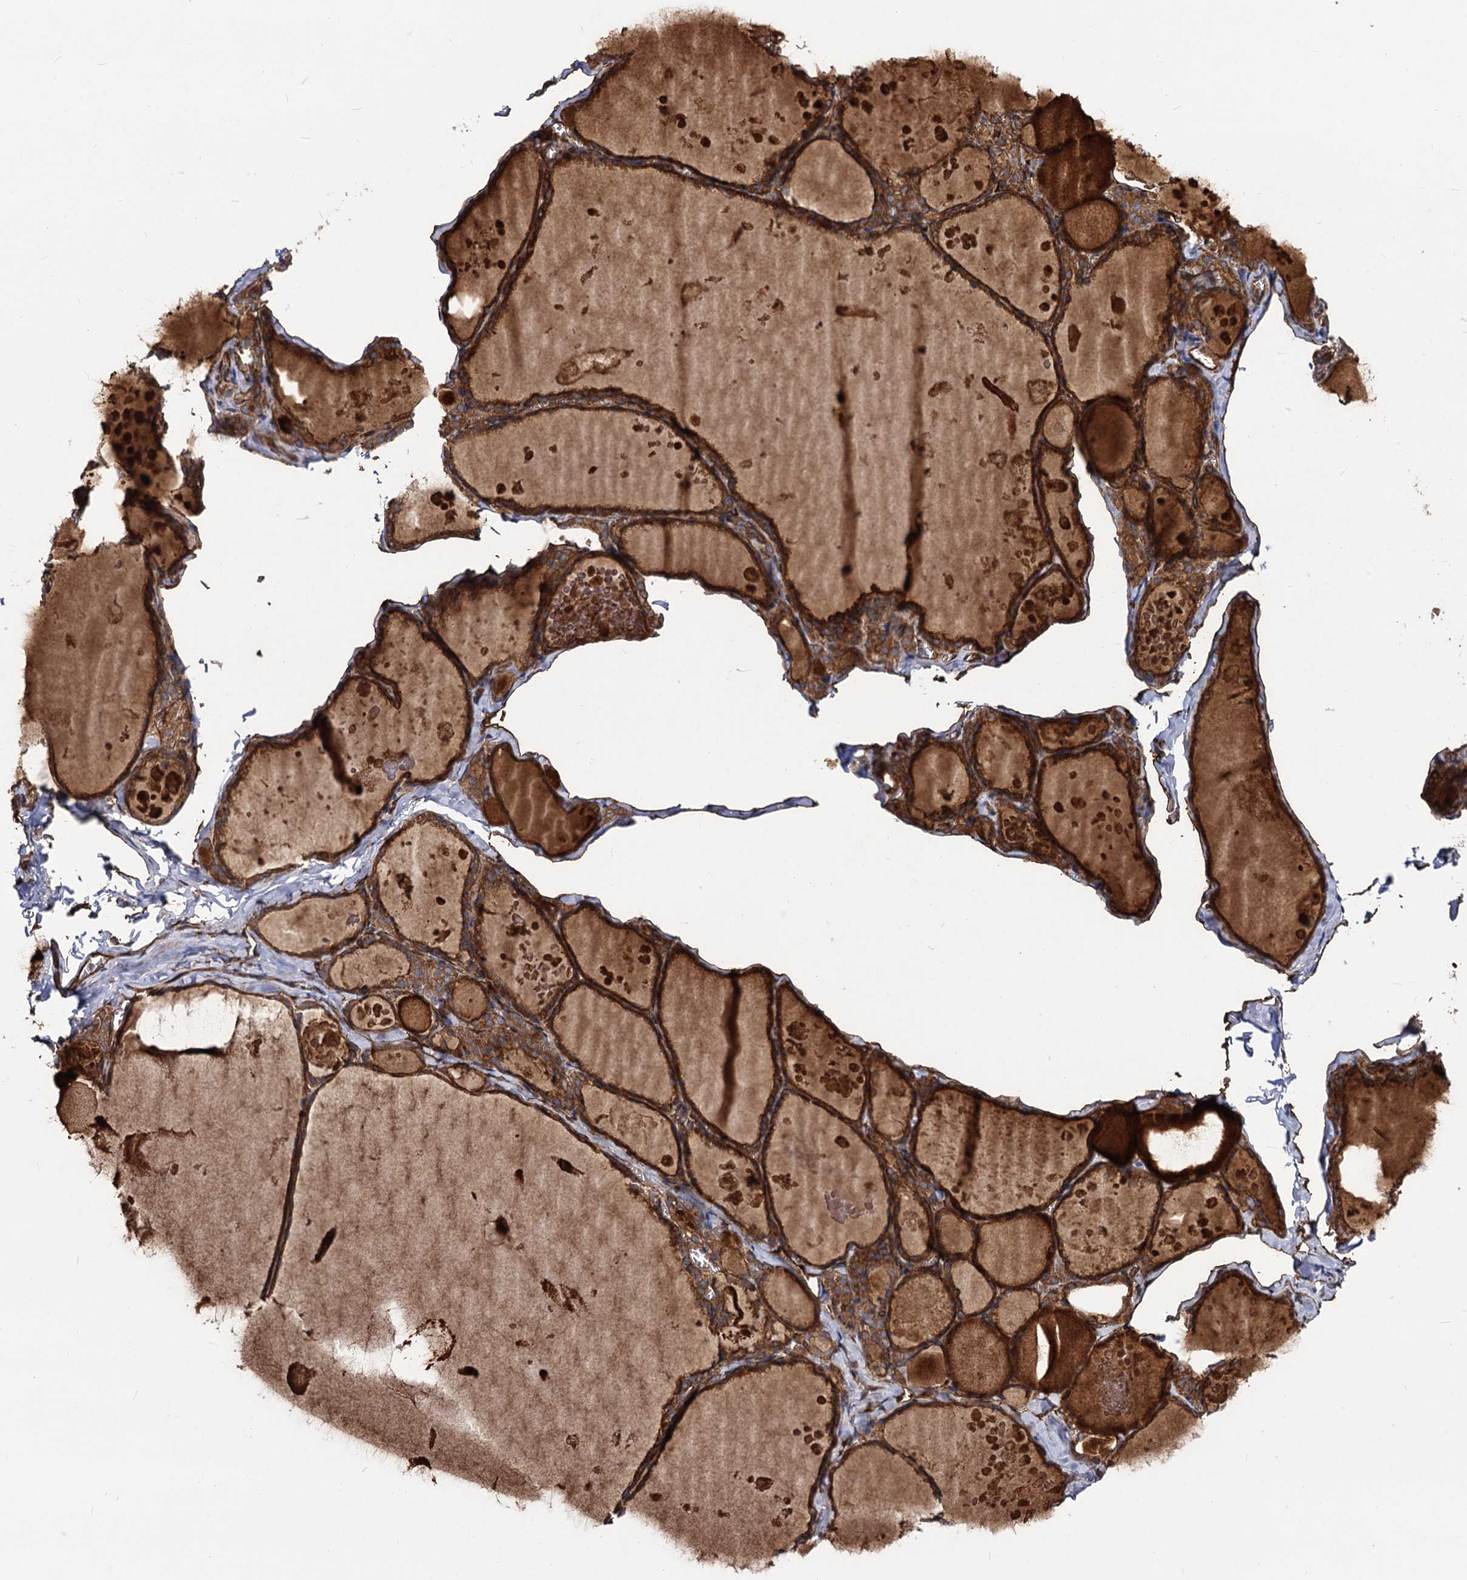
{"staining": {"intensity": "moderate", "quantity": ">75%", "location": "cytoplasmic/membranous"}, "tissue": "thyroid gland", "cell_type": "Glandular cells", "image_type": "normal", "snomed": [{"axis": "morphology", "description": "Normal tissue, NOS"}, {"axis": "topography", "description": "Thyroid gland"}], "caption": "High-power microscopy captured an immunohistochemistry micrograph of unremarkable thyroid gland, revealing moderate cytoplasmic/membranous staining in approximately >75% of glandular cells.", "gene": "CIP2A", "patient": {"sex": "male", "age": 56}}